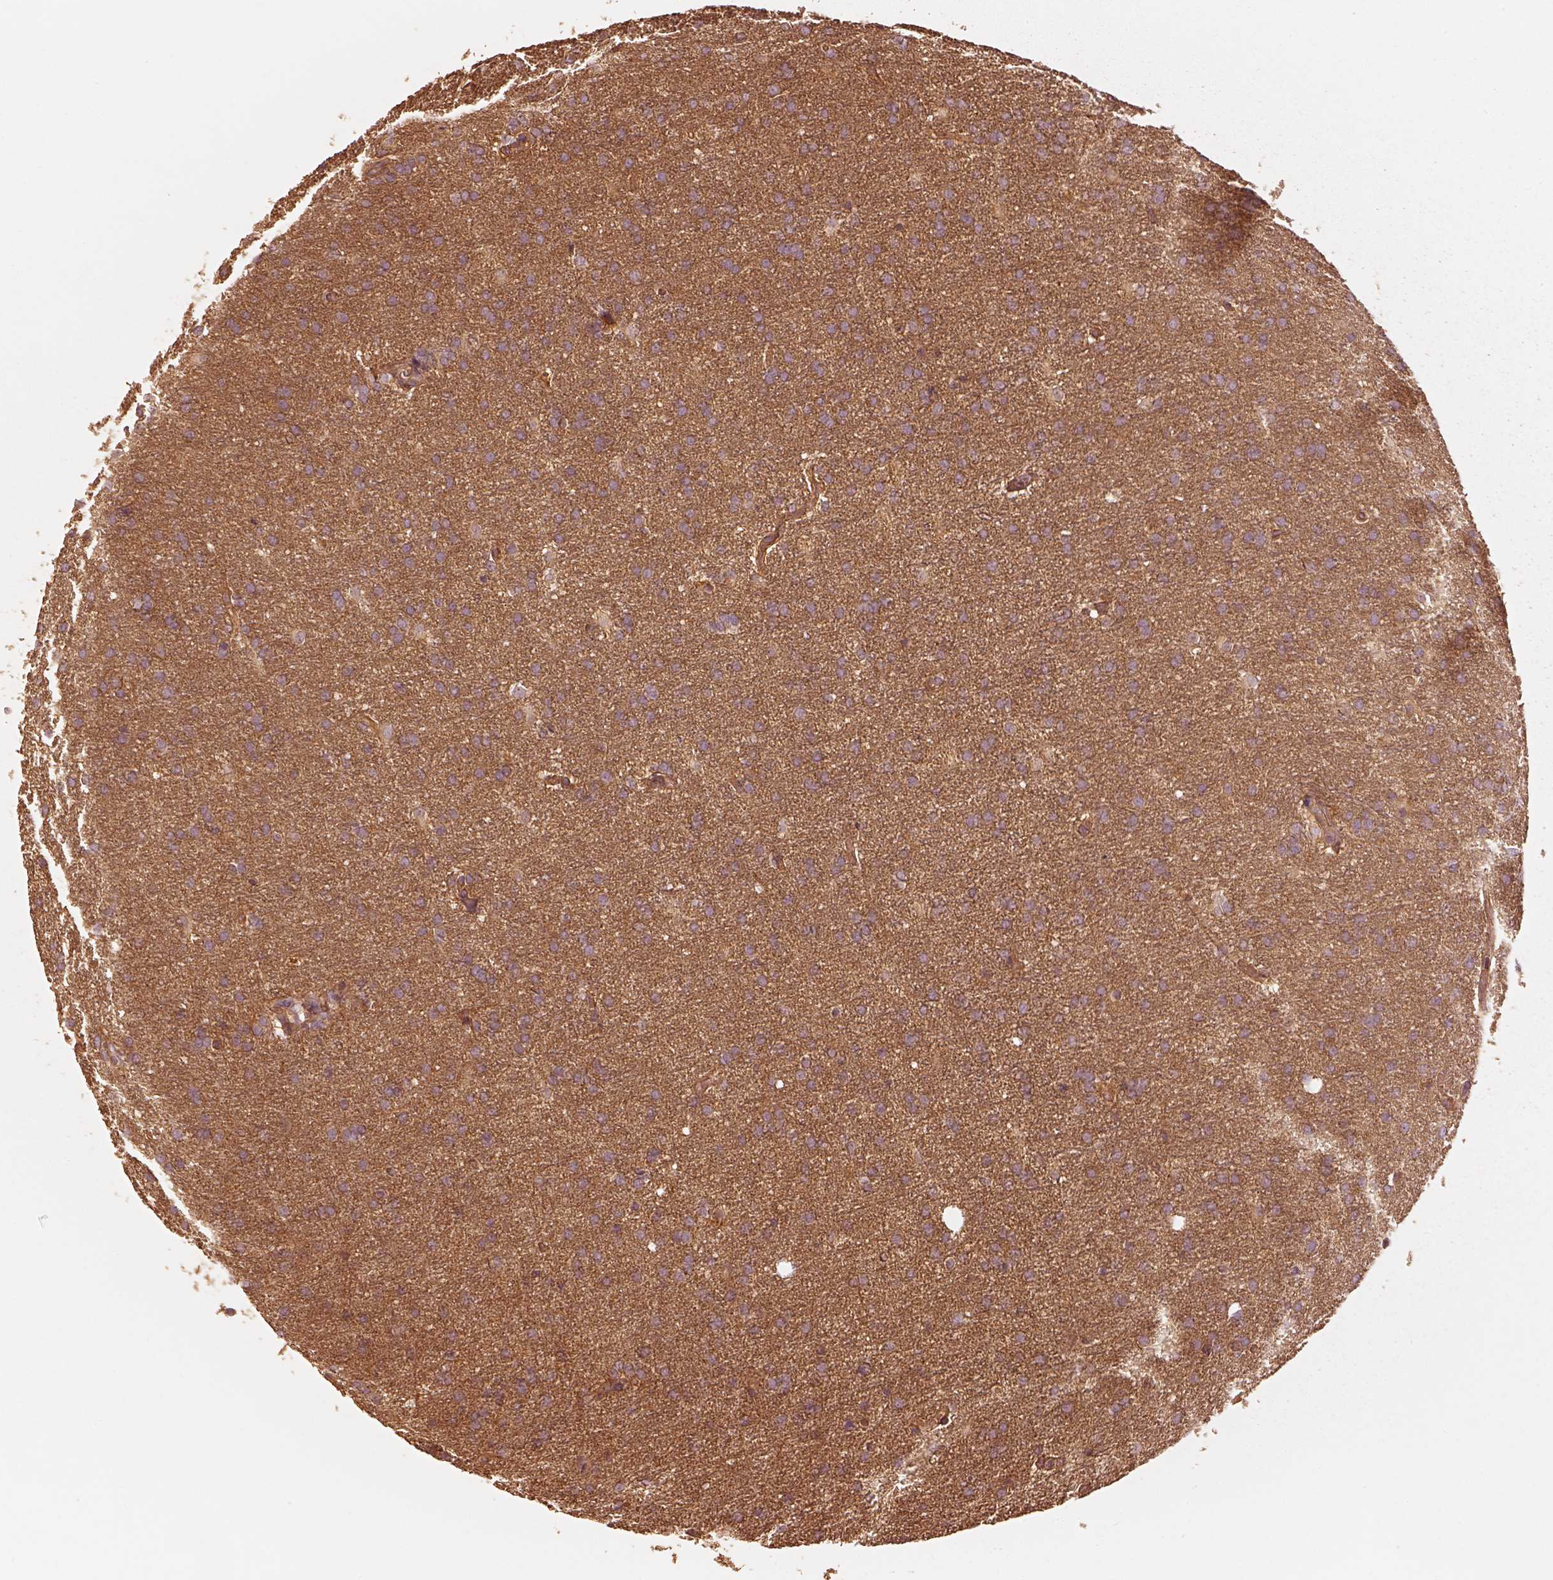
{"staining": {"intensity": "strong", "quantity": ">75%", "location": "cytoplasmic/membranous"}, "tissue": "glioma", "cell_type": "Tumor cells", "image_type": "cancer", "snomed": [{"axis": "morphology", "description": "Glioma, malignant, Low grade"}, {"axis": "topography", "description": "Brain"}], "caption": "Tumor cells reveal high levels of strong cytoplasmic/membranous expression in about >75% of cells in glioma.", "gene": "WDR7", "patient": {"sex": "female", "age": 32}}